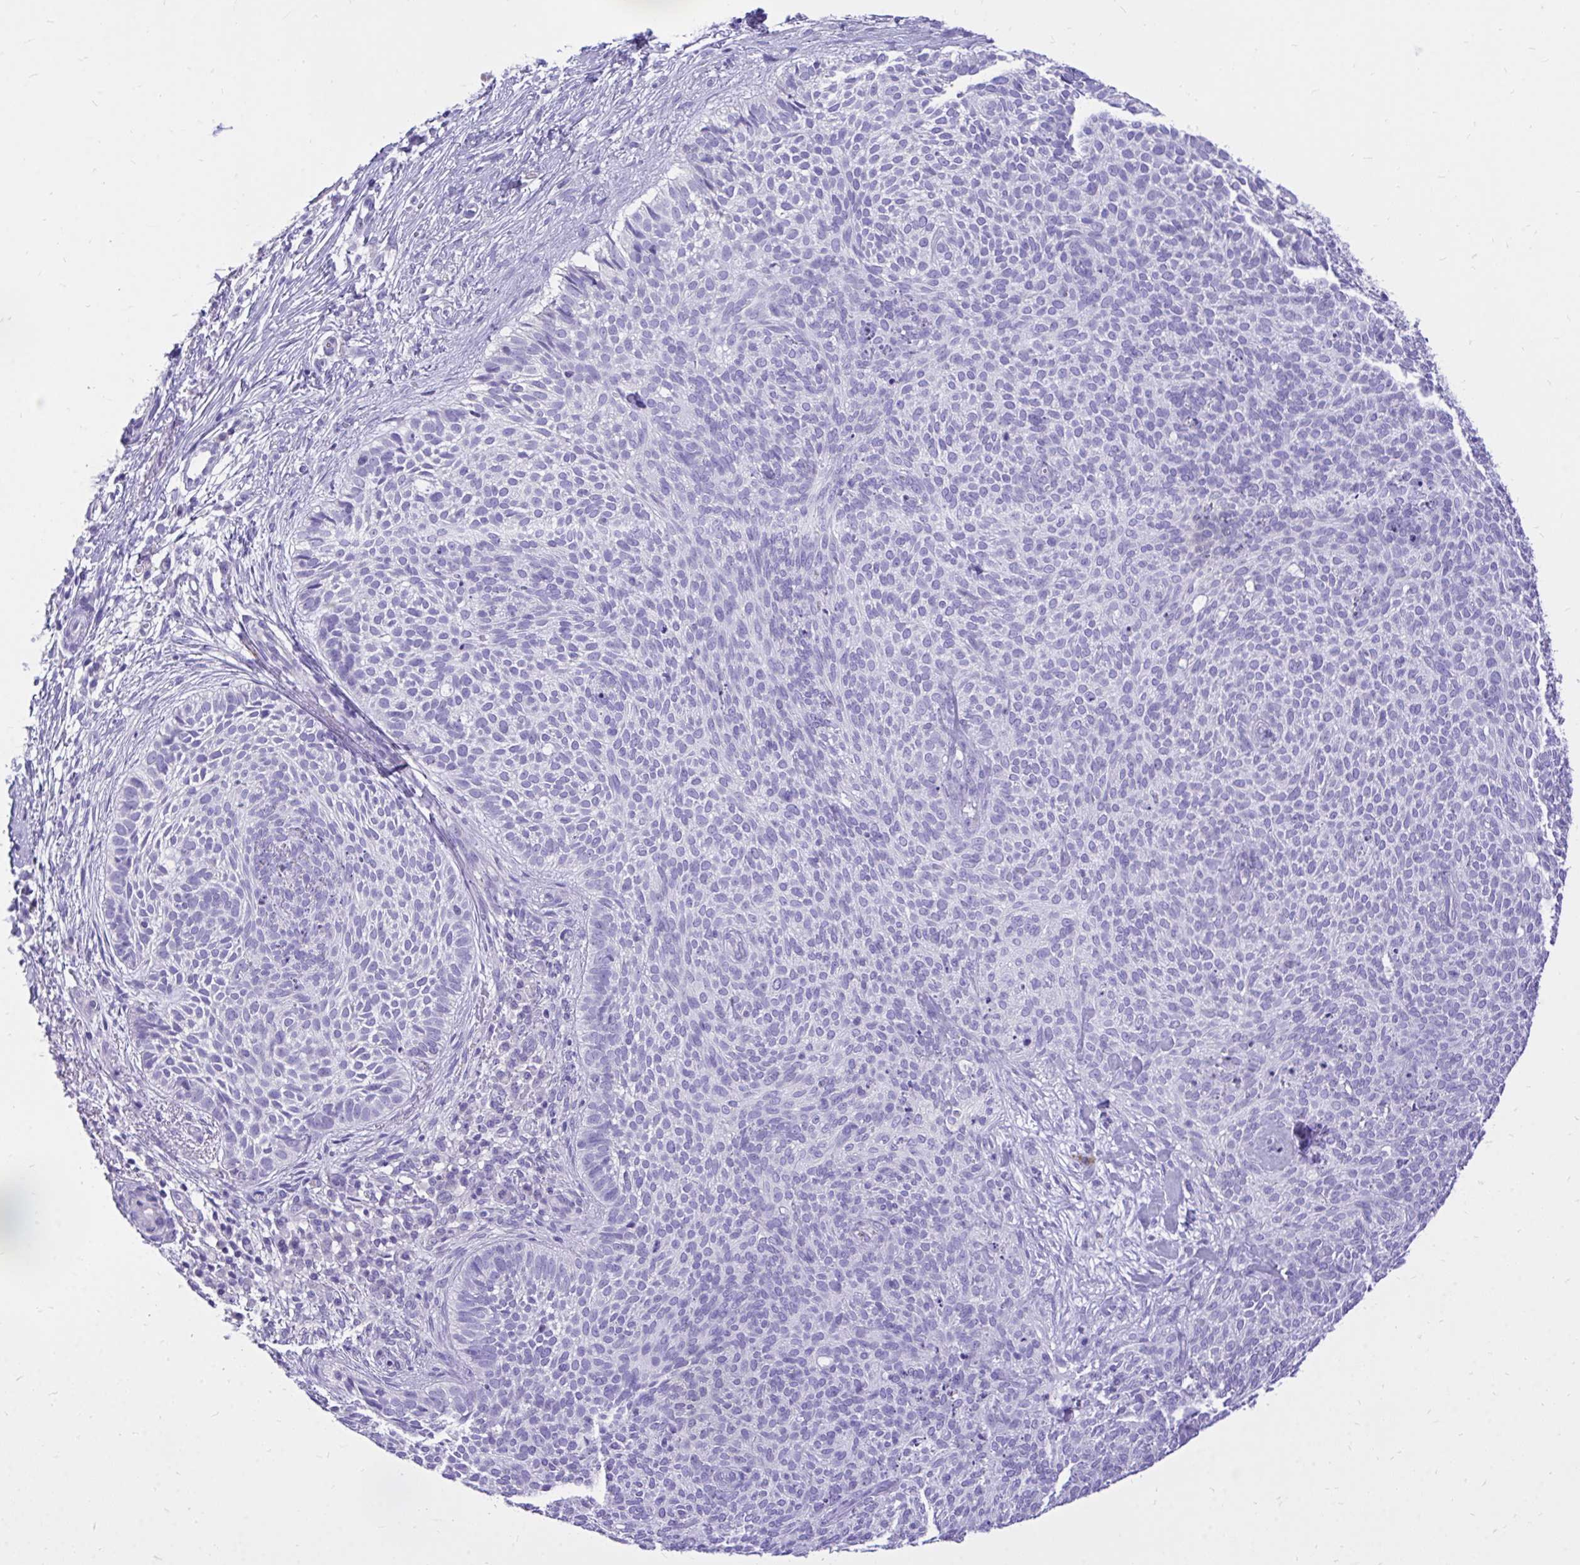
{"staining": {"intensity": "negative", "quantity": "none", "location": "none"}, "tissue": "skin cancer", "cell_type": "Tumor cells", "image_type": "cancer", "snomed": [{"axis": "morphology", "description": "Basal cell carcinoma"}, {"axis": "topography", "description": "Skin"}, {"axis": "topography", "description": "Skin of face"}], "caption": "Tumor cells are negative for protein expression in human skin cancer (basal cell carcinoma).", "gene": "MON1A", "patient": {"sex": "female", "age": 82}}